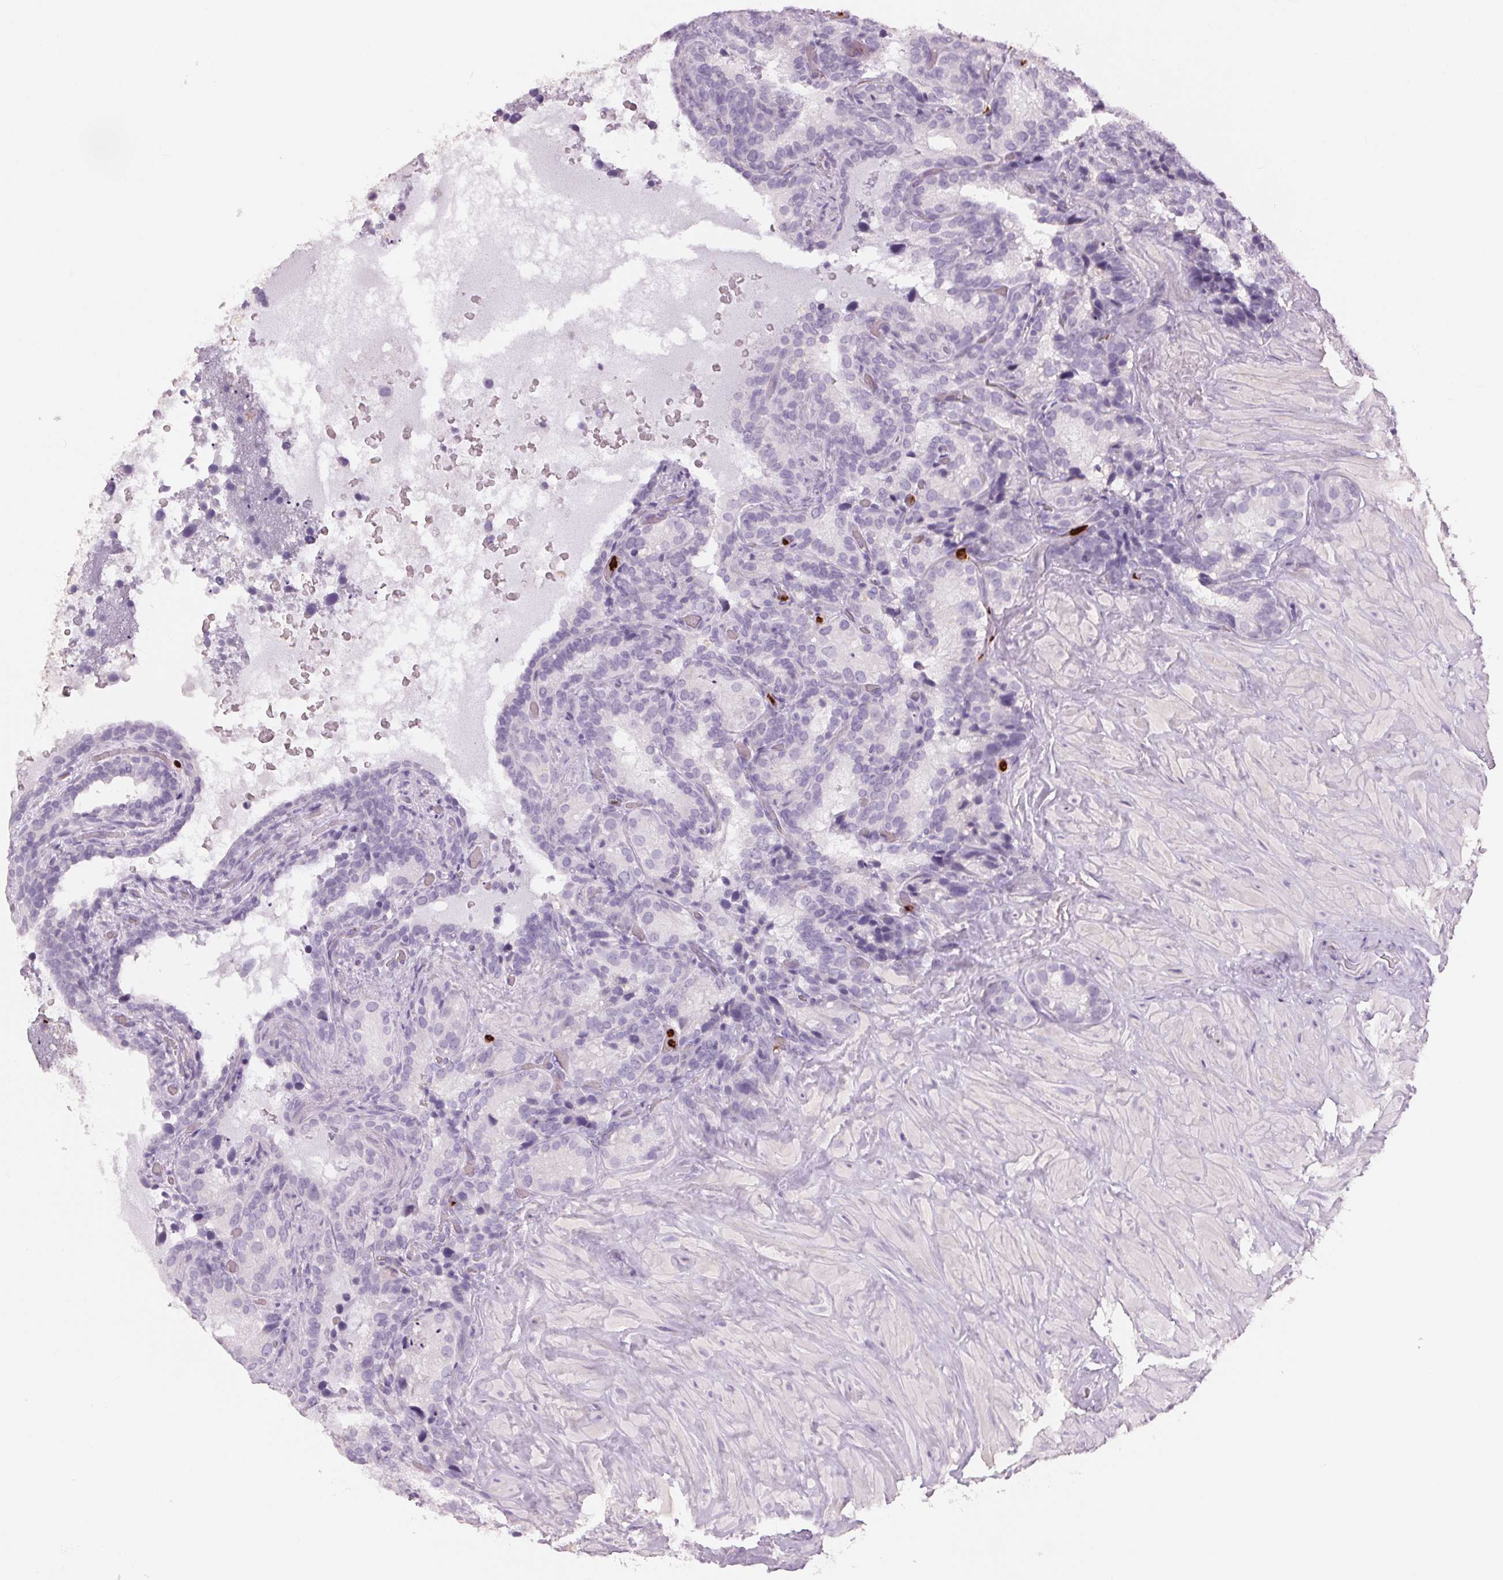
{"staining": {"intensity": "negative", "quantity": "none", "location": "none"}, "tissue": "seminal vesicle", "cell_type": "Glandular cells", "image_type": "normal", "snomed": [{"axis": "morphology", "description": "Normal tissue, NOS"}, {"axis": "topography", "description": "Seminal veicle"}], "caption": "Seminal vesicle was stained to show a protein in brown. There is no significant staining in glandular cells. (DAB immunohistochemistry with hematoxylin counter stain).", "gene": "KLK7", "patient": {"sex": "male", "age": 60}}